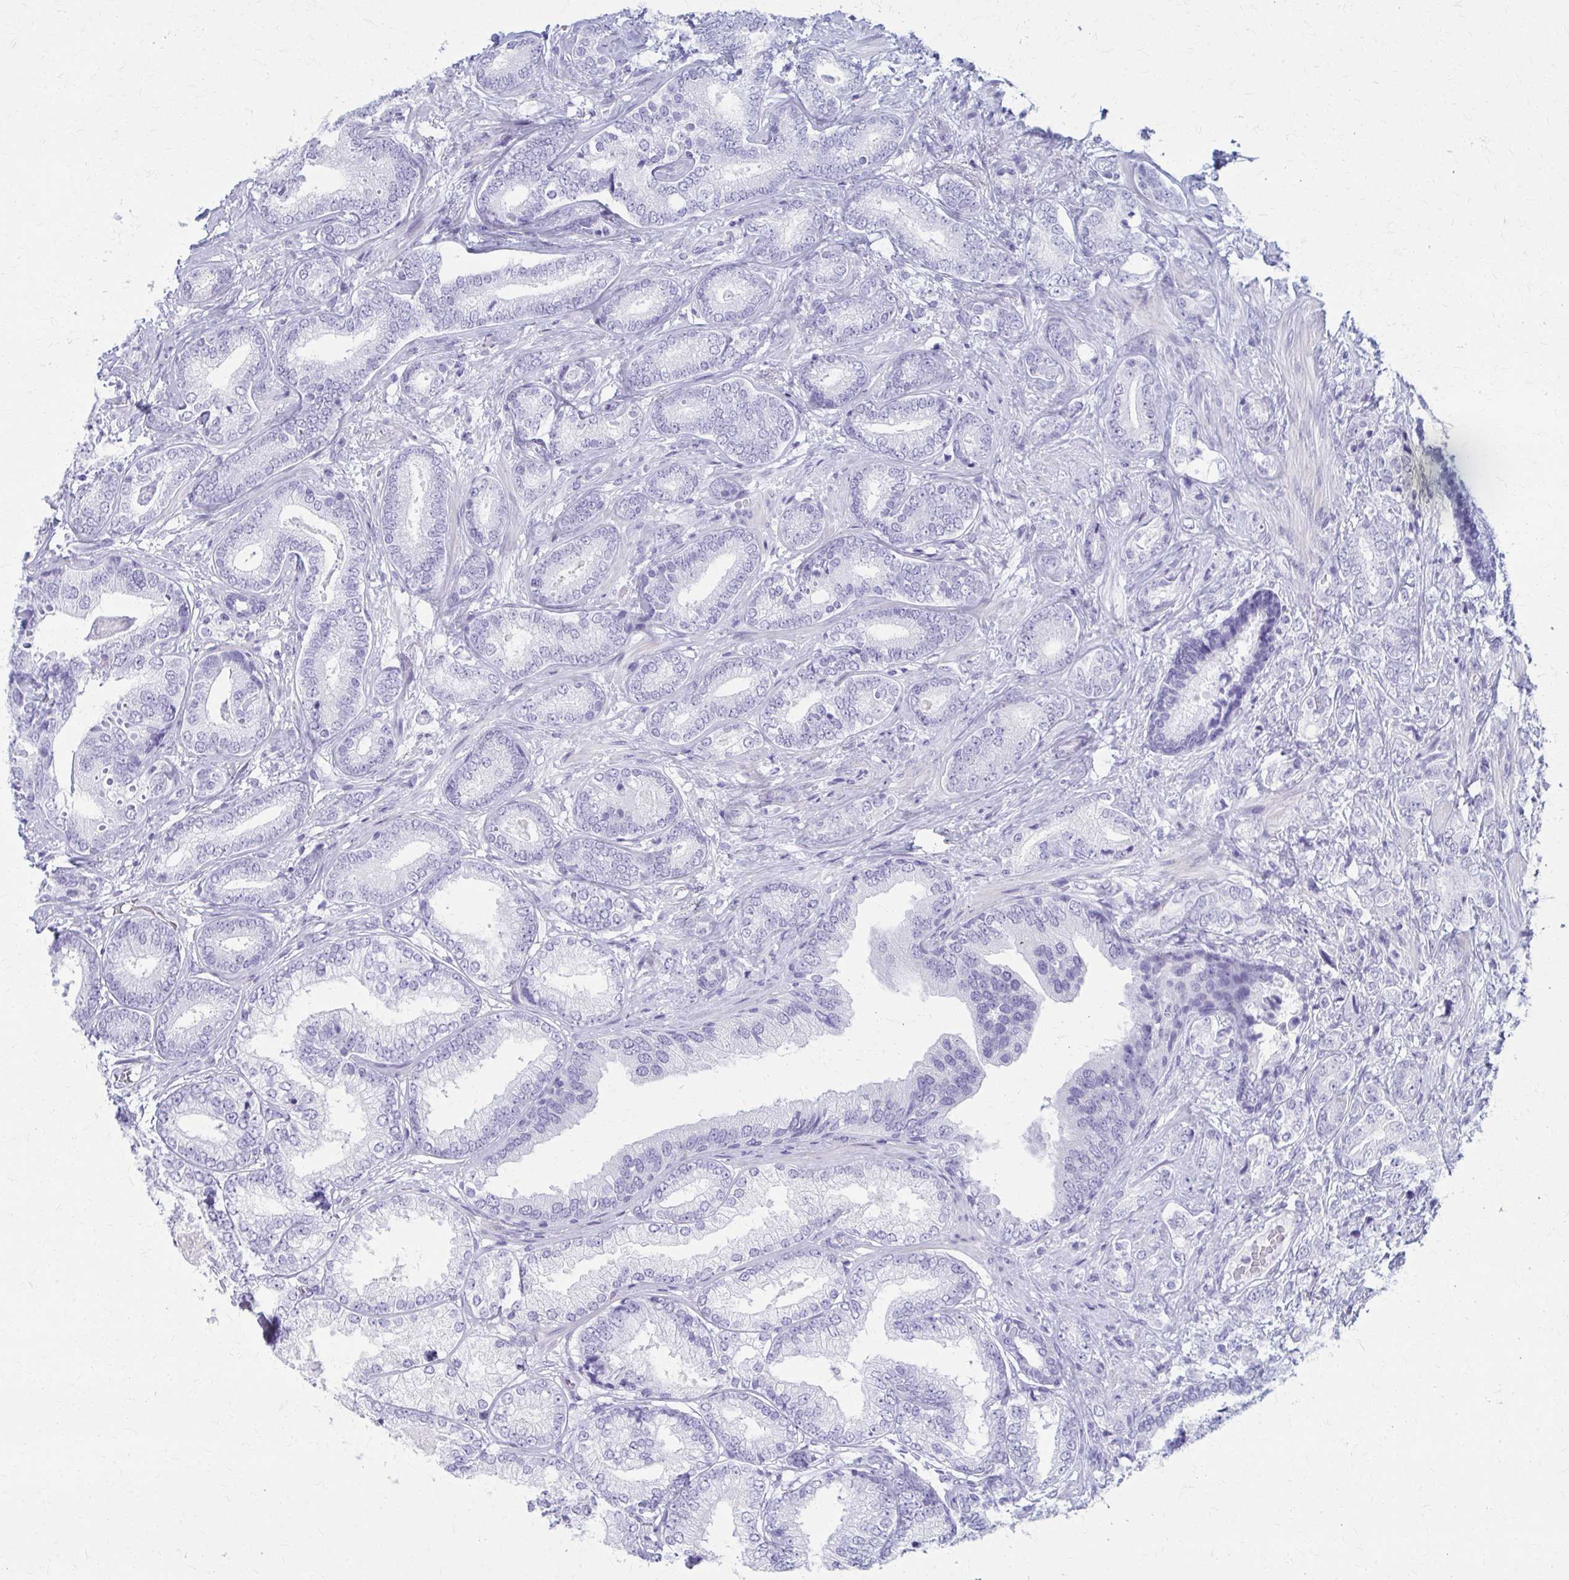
{"staining": {"intensity": "negative", "quantity": "none", "location": "none"}, "tissue": "prostate cancer", "cell_type": "Tumor cells", "image_type": "cancer", "snomed": [{"axis": "morphology", "description": "Adenocarcinoma, High grade"}, {"axis": "topography", "description": "Prostate"}], "caption": "A photomicrograph of prostate cancer stained for a protein displays no brown staining in tumor cells. (Immunohistochemistry (ihc), brightfield microscopy, high magnification).", "gene": "CELF5", "patient": {"sex": "male", "age": 62}}